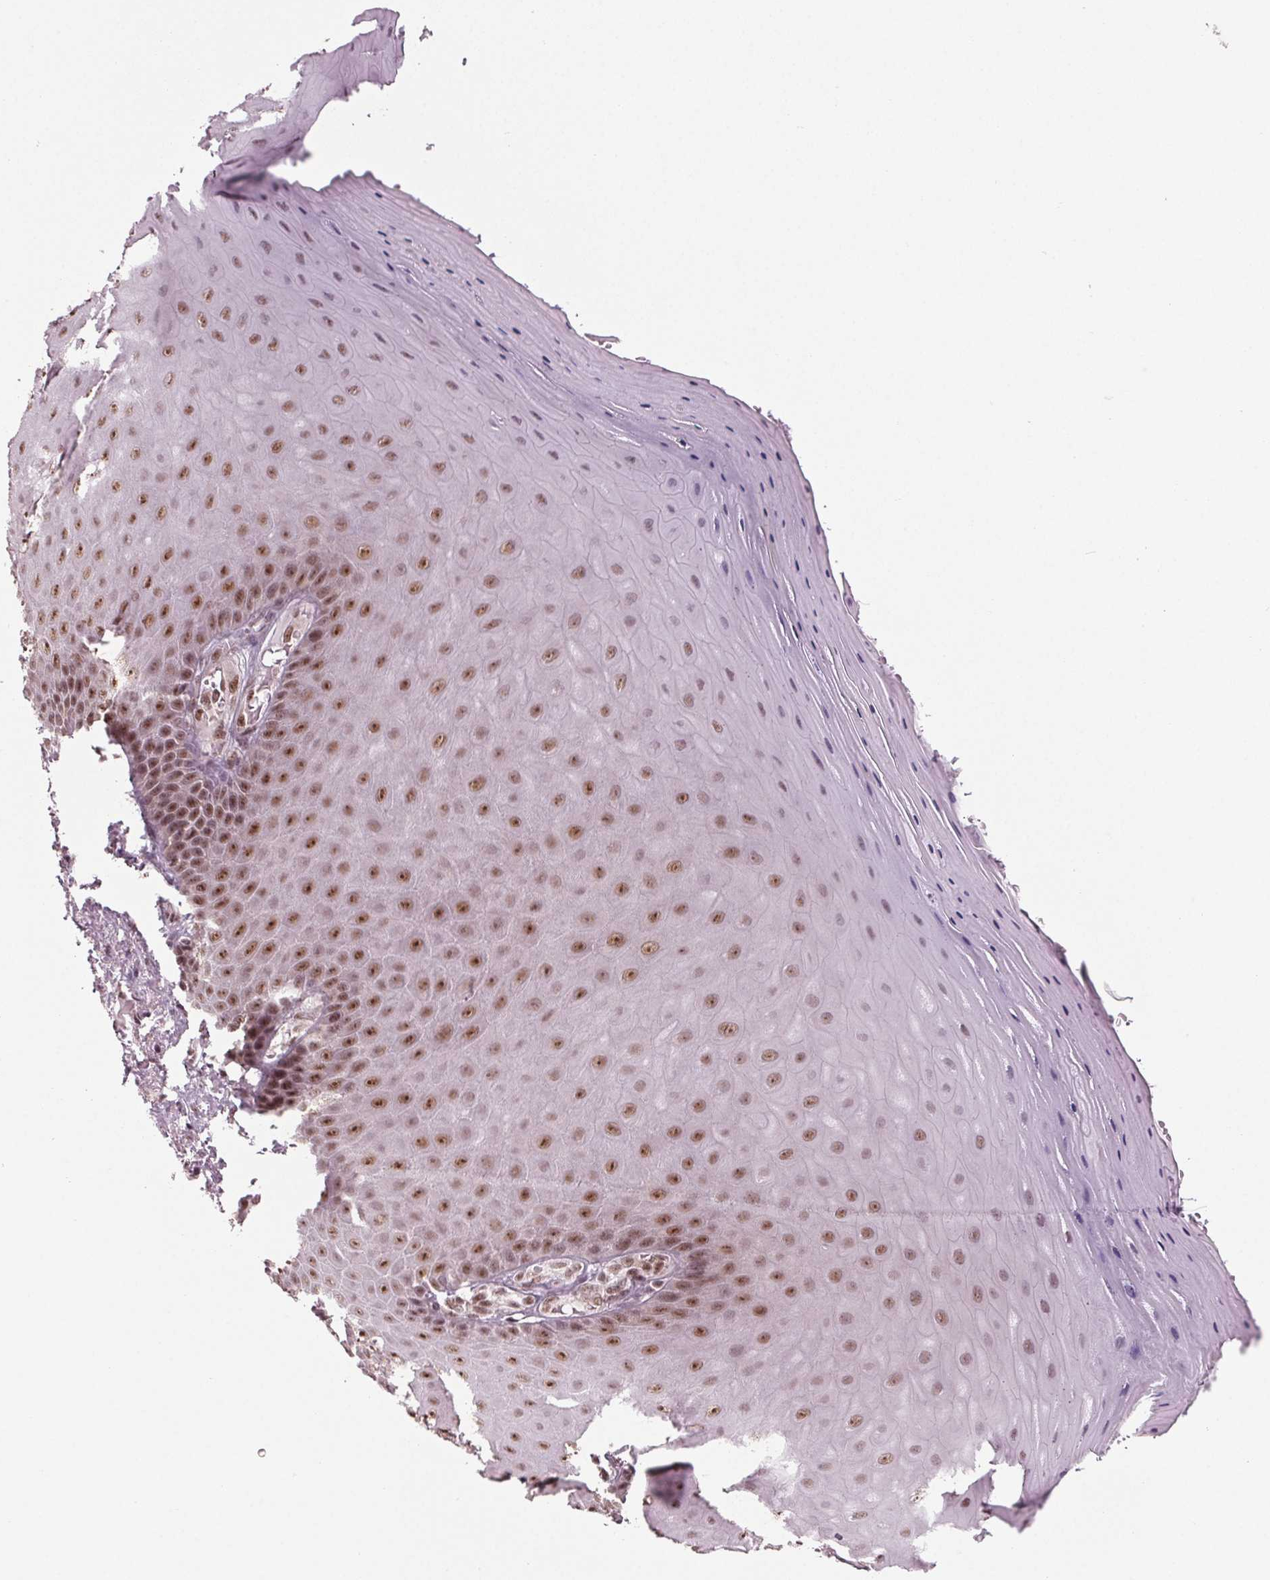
{"staining": {"intensity": "moderate", "quantity": ">75%", "location": "nuclear"}, "tissue": "vagina", "cell_type": "Squamous epithelial cells", "image_type": "normal", "snomed": [{"axis": "morphology", "description": "Normal tissue, NOS"}, {"axis": "topography", "description": "Vagina"}], "caption": "Immunohistochemistry micrograph of benign human vagina stained for a protein (brown), which reveals medium levels of moderate nuclear expression in about >75% of squamous epithelial cells.", "gene": "DDX41", "patient": {"sex": "female", "age": 83}}